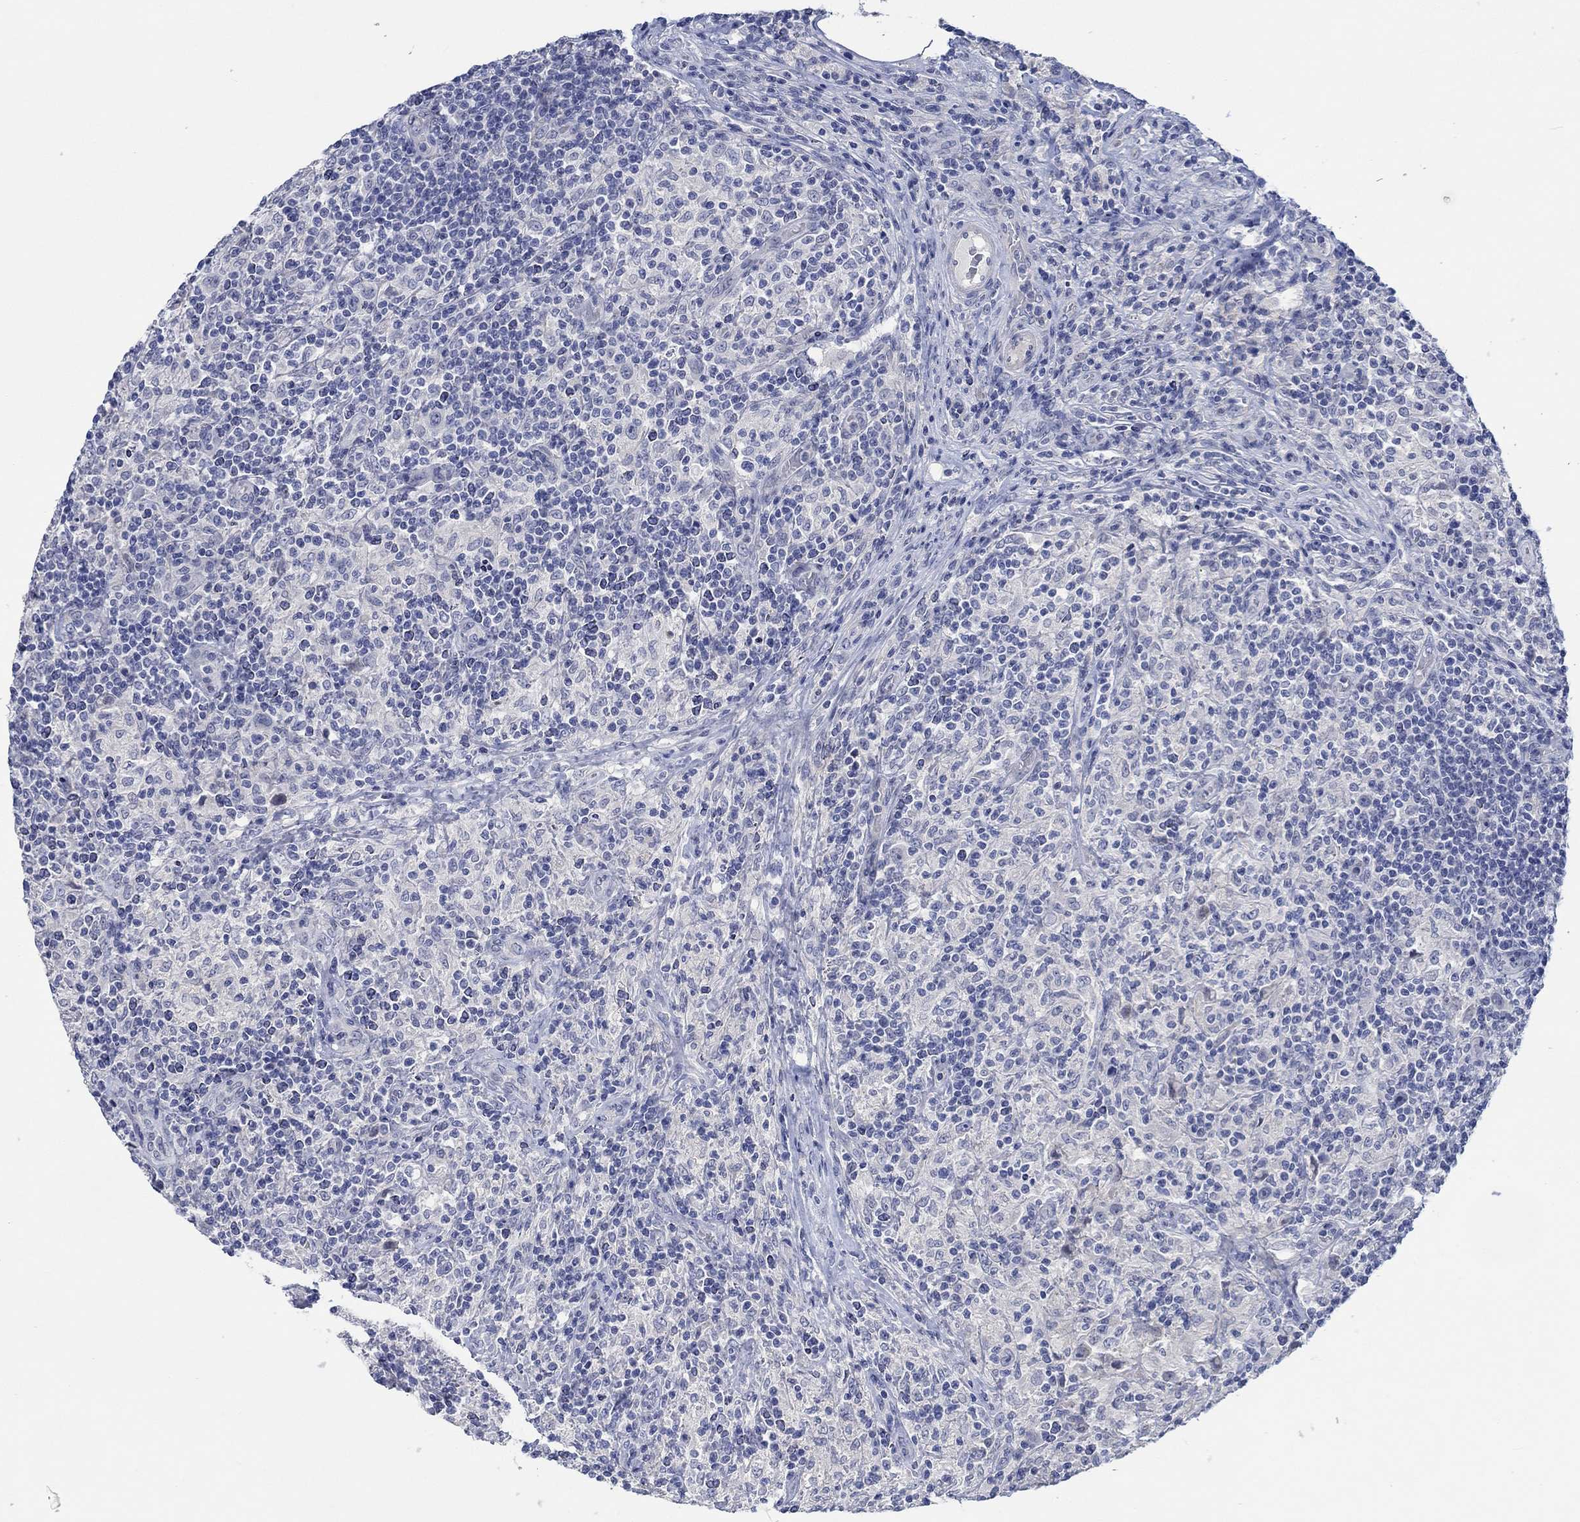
{"staining": {"intensity": "negative", "quantity": "none", "location": "none"}, "tissue": "lymphoma", "cell_type": "Tumor cells", "image_type": "cancer", "snomed": [{"axis": "morphology", "description": "Hodgkin's disease, NOS"}, {"axis": "topography", "description": "Lymph node"}], "caption": "A histopathology image of Hodgkin's disease stained for a protein demonstrates no brown staining in tumor cells.", "gene": "DLK1", "patient": {"sex": "male", "age": 70}}